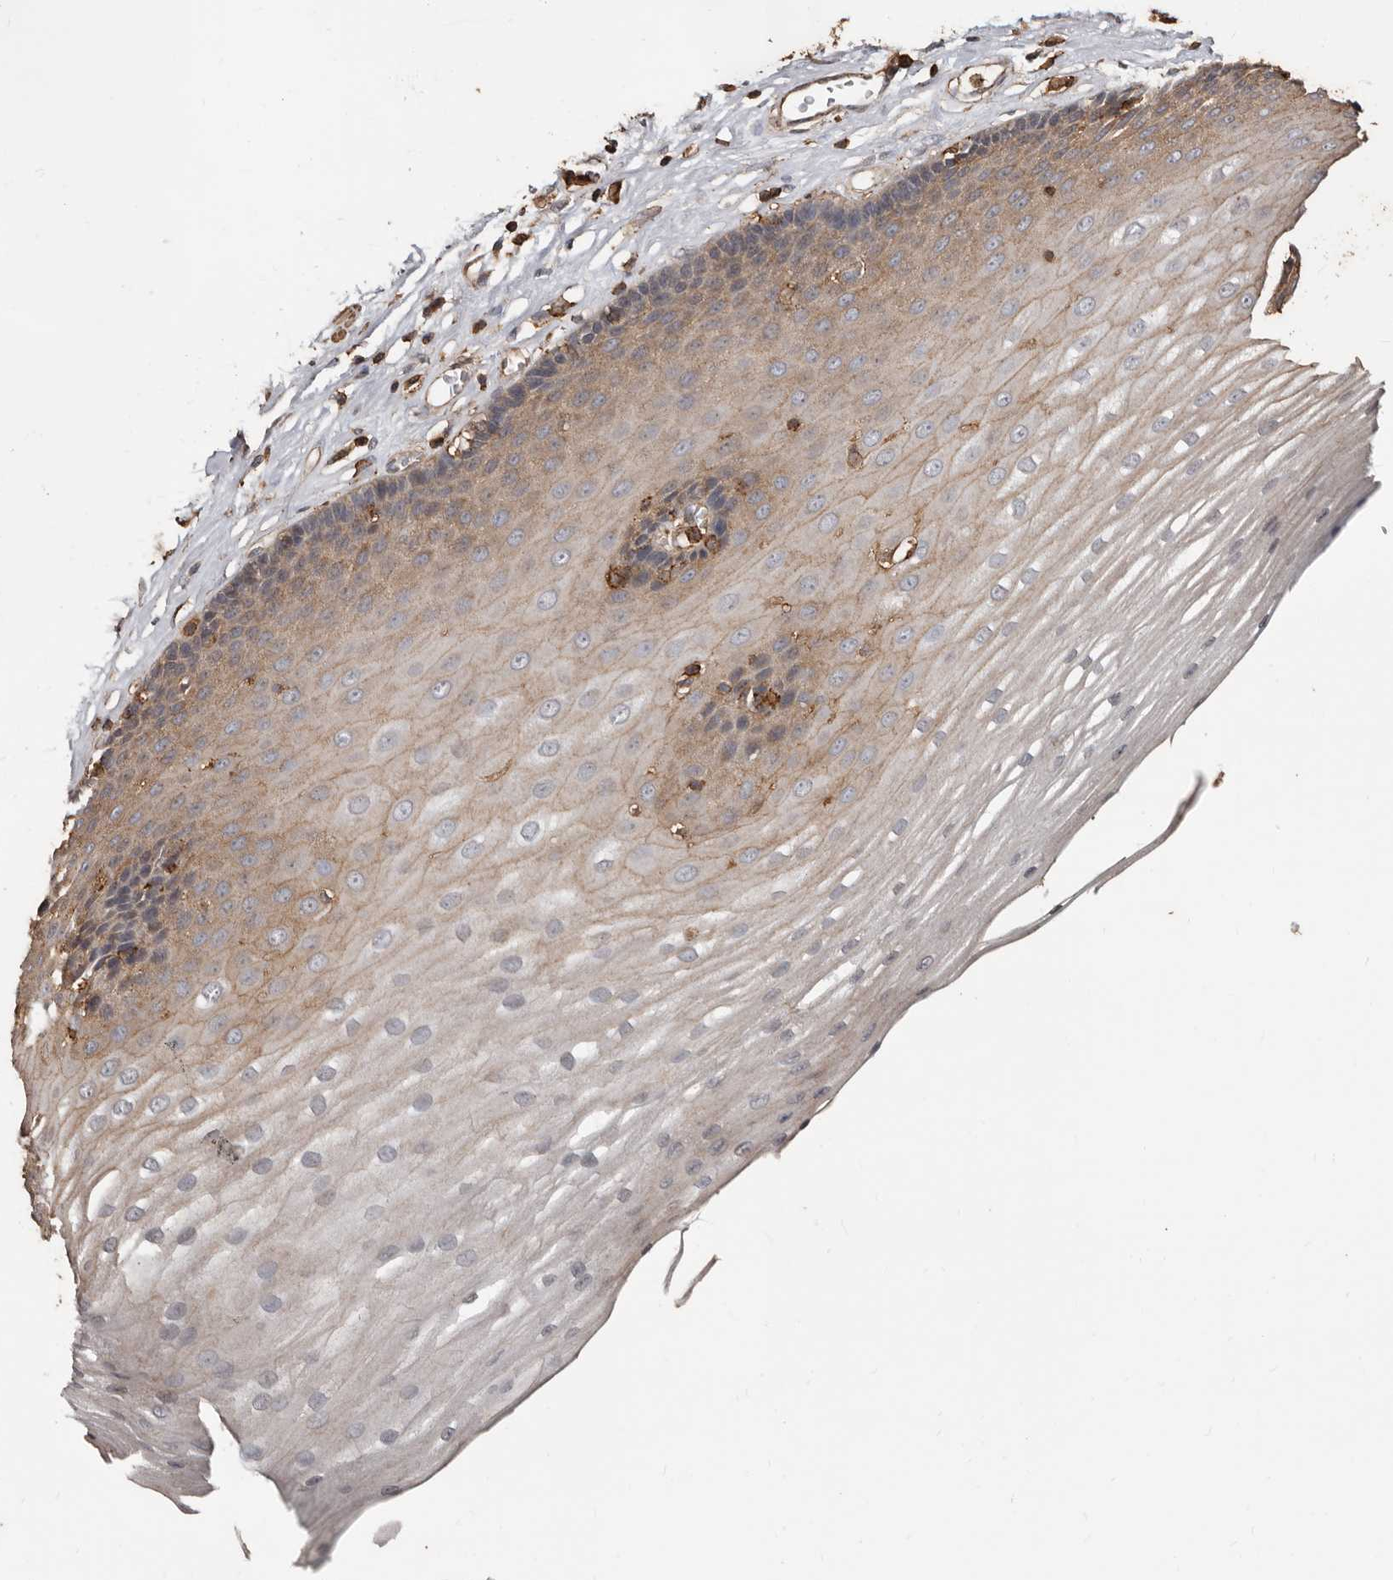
{"staining": {"intensity": "weak", "quantity": "25%-75%", "location": "cytoplasmic/membranous"}, "tissue": "esophagus", "cell_type": "Squamous epithelial cells", "image_type": "normal", "snomed": [{"axis": "morphology", "description": "Normal tissue, NOS"}, {"axis": "topography", "description": "Esophagus"}], "caption": "Protein analysis of unremarkable esophagus reveals weak cytoplasmic/membranous positivity in approximately 25%-75% of squamous epithelial cells.", "gene": "GSK3A", "patient": {"sex": "male", "age": 62}}